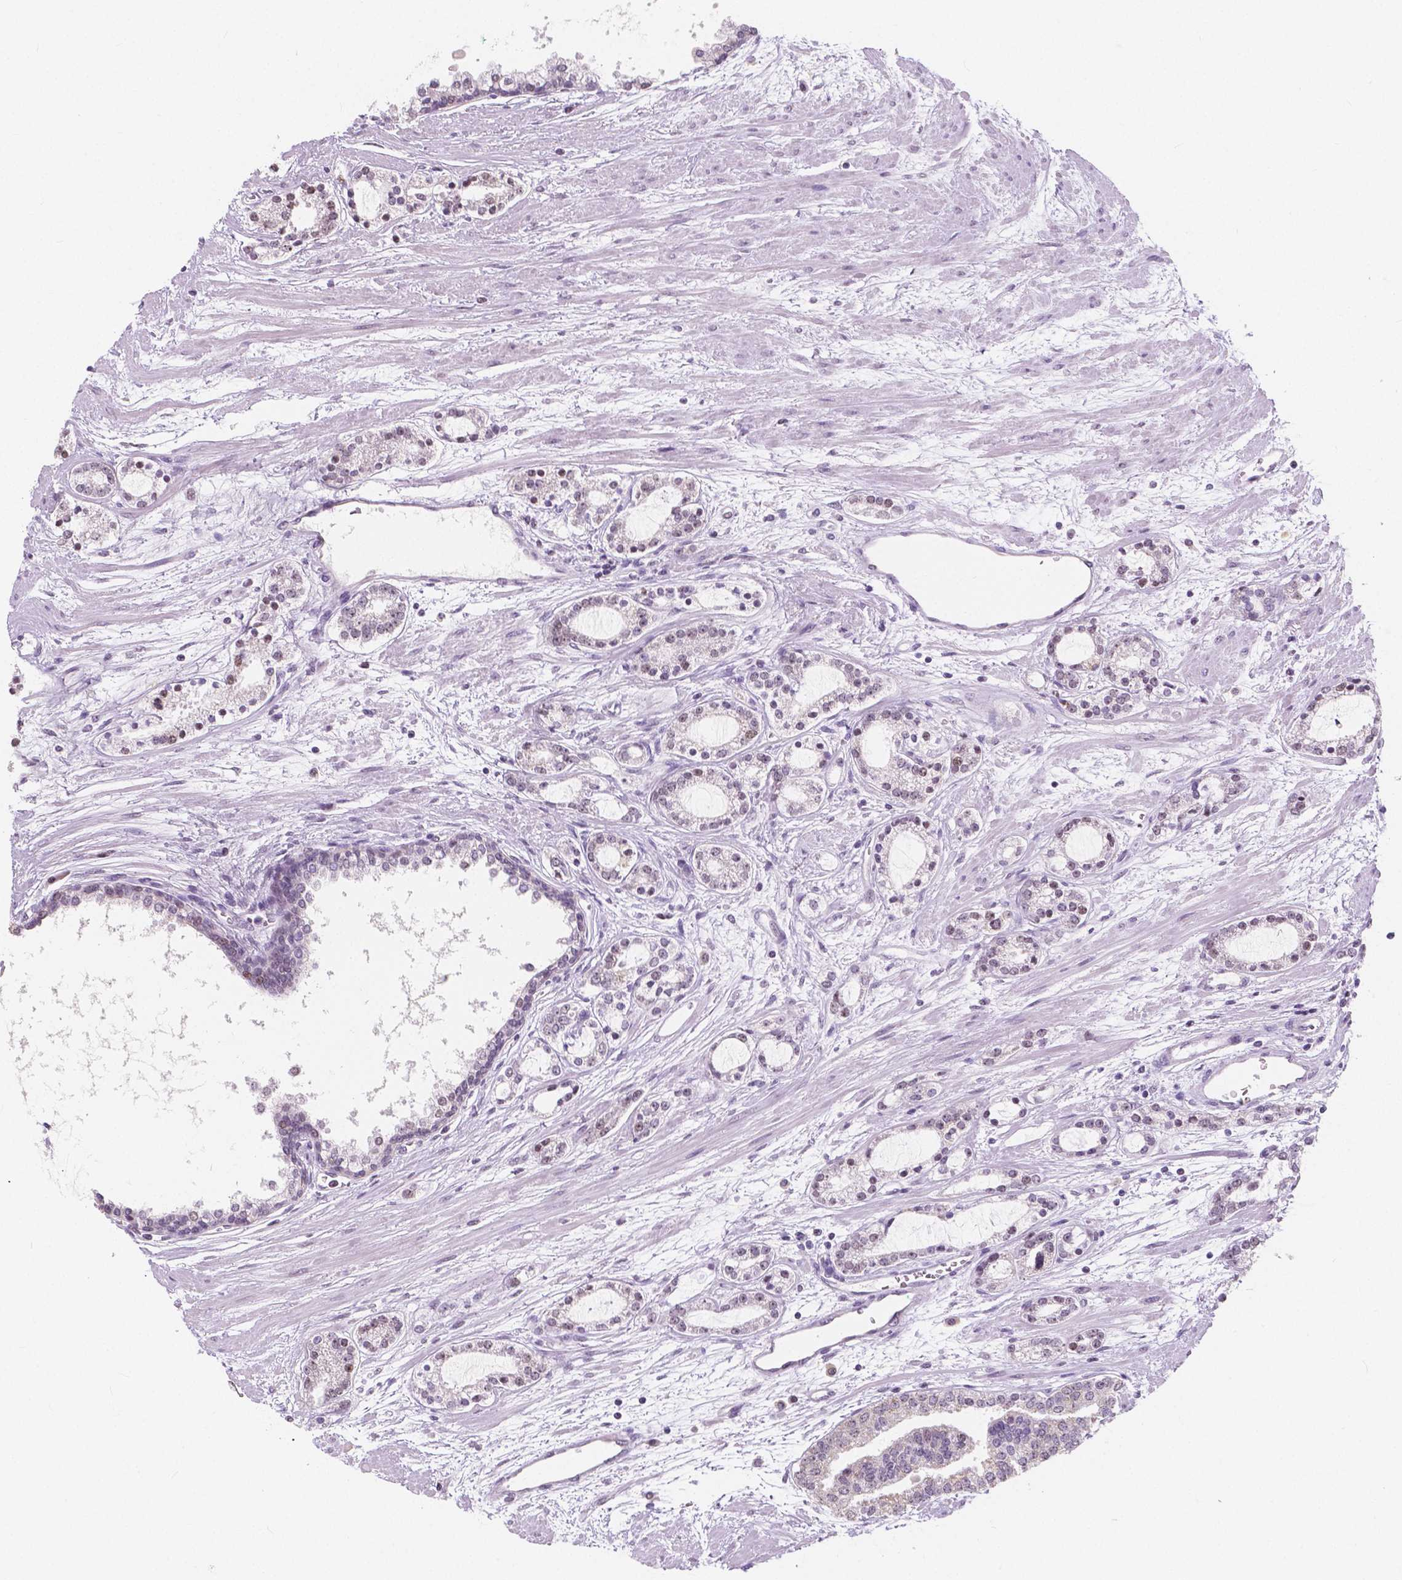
{"staining": {"intensity": "negative", "quantity": "none", "location": "none"}, "tissue": "prostate cancer", "cell_type": "Tumor cells", "image_type": "cancer", "snomed": [{"axis": "morphology", "description": "Adenocarcinoma, Medium grade"}, {"axis": "topography", "description": "Prostate"}], "caption": "There is no significant positivity in tumor cells of prostate cancer. (DAB (3,3'-diaminobenzidine) immunohistochemistry (IHC), high magnification).", "gene": "NOLC1", "patient": {"sex": "male", "age": 57}}